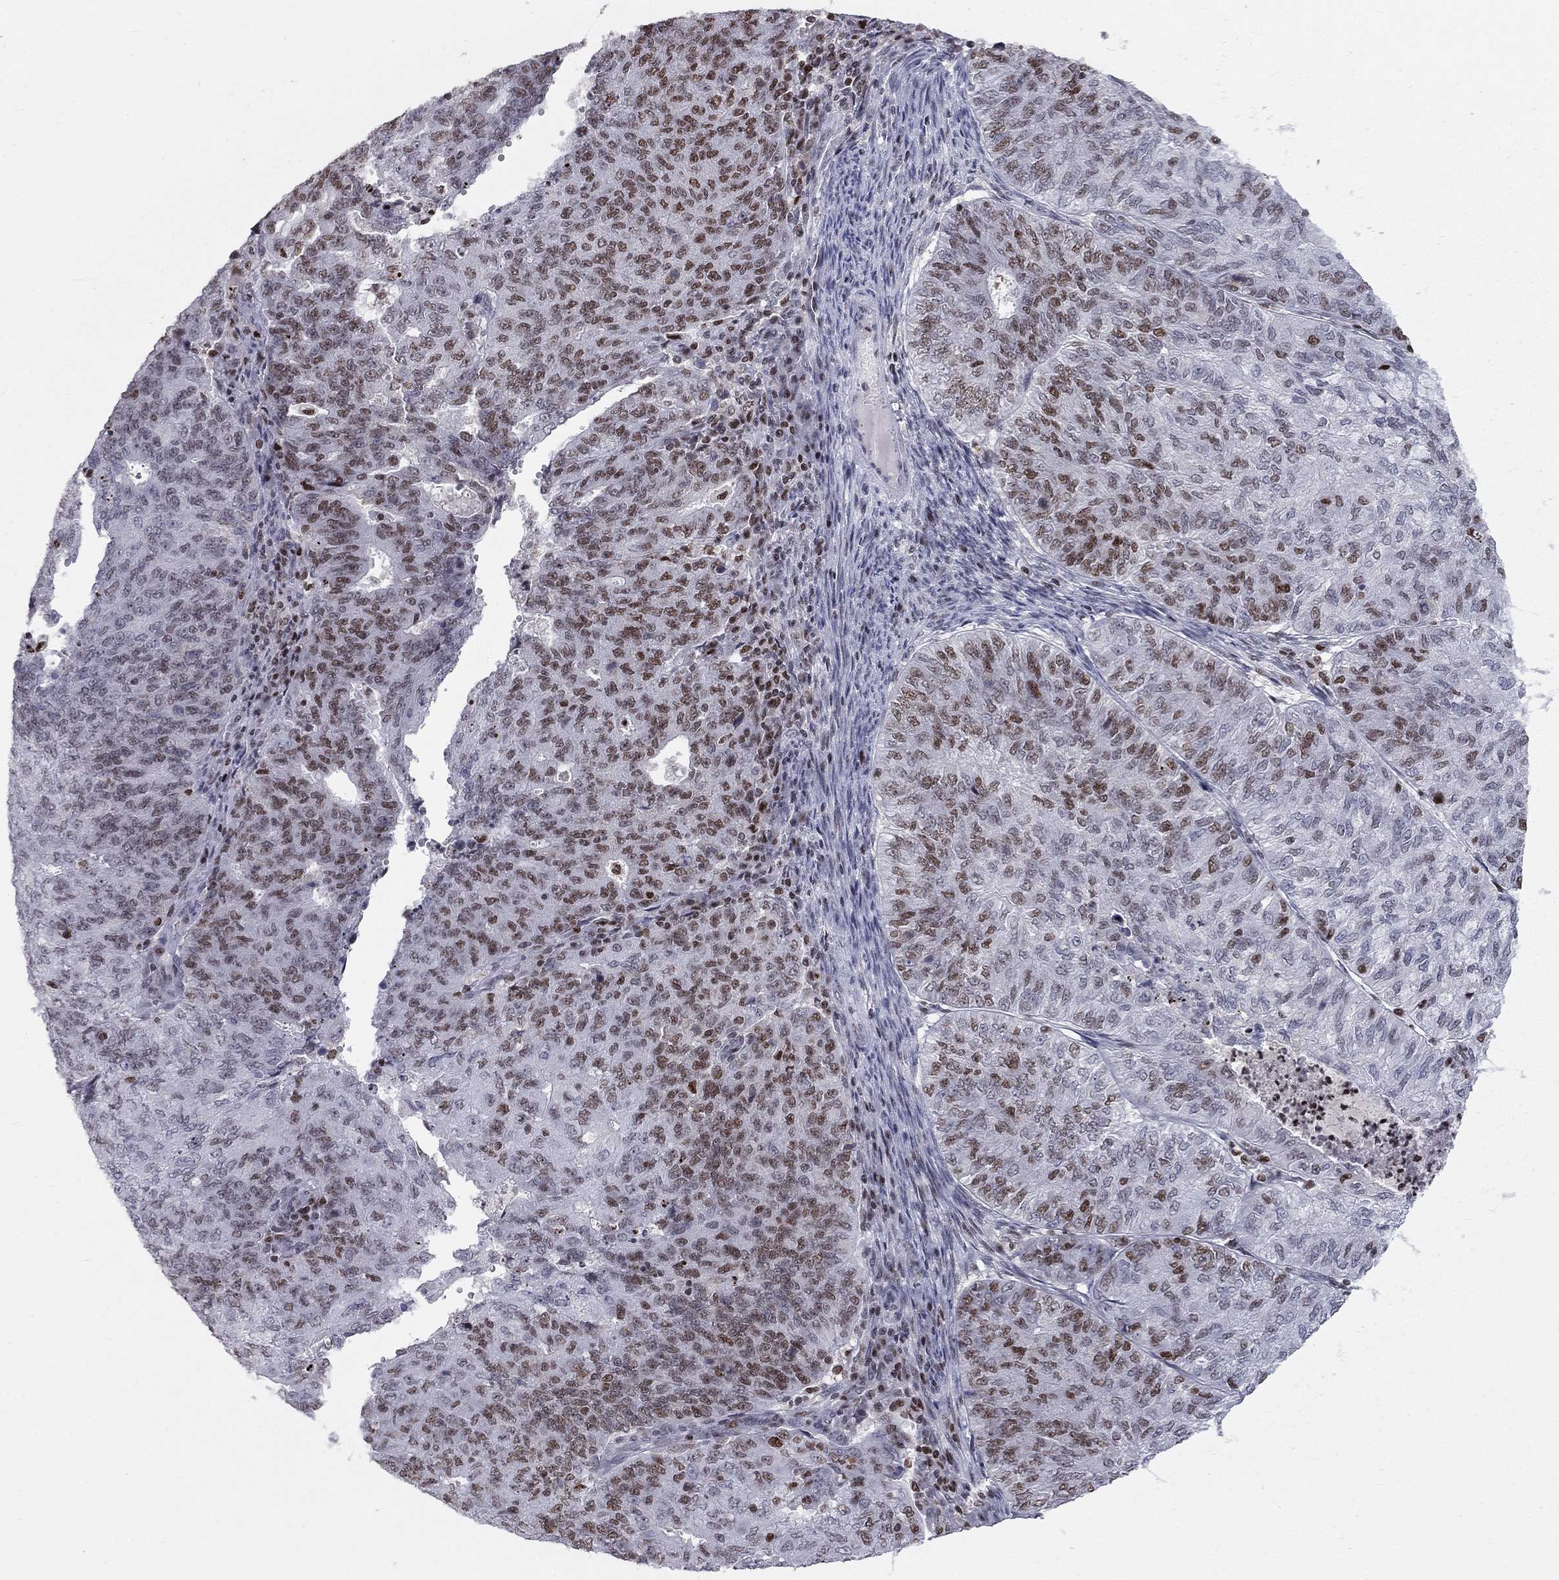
{"staining": {"intensity": "moderate", "quantity": "25%-75%", "location": "nuclear"}, "tissue": "endometrial cancer", "cell_type": "Tumor cells", "image_type": "cancer", "snomed": [{"axis": "morphology", "description": "Adenocarcinoma, NOS"}, {"axis": "topography", "description": "Endometrium"}], "caption": "Endometrial cancer (adenocarcinoma) stained with a brown dye shows moderate nuclear positive expression in about 25%-75% of tumor cells.", "gene": "RNASEH2C", "patient": {"sex": "female", "age": 82}}